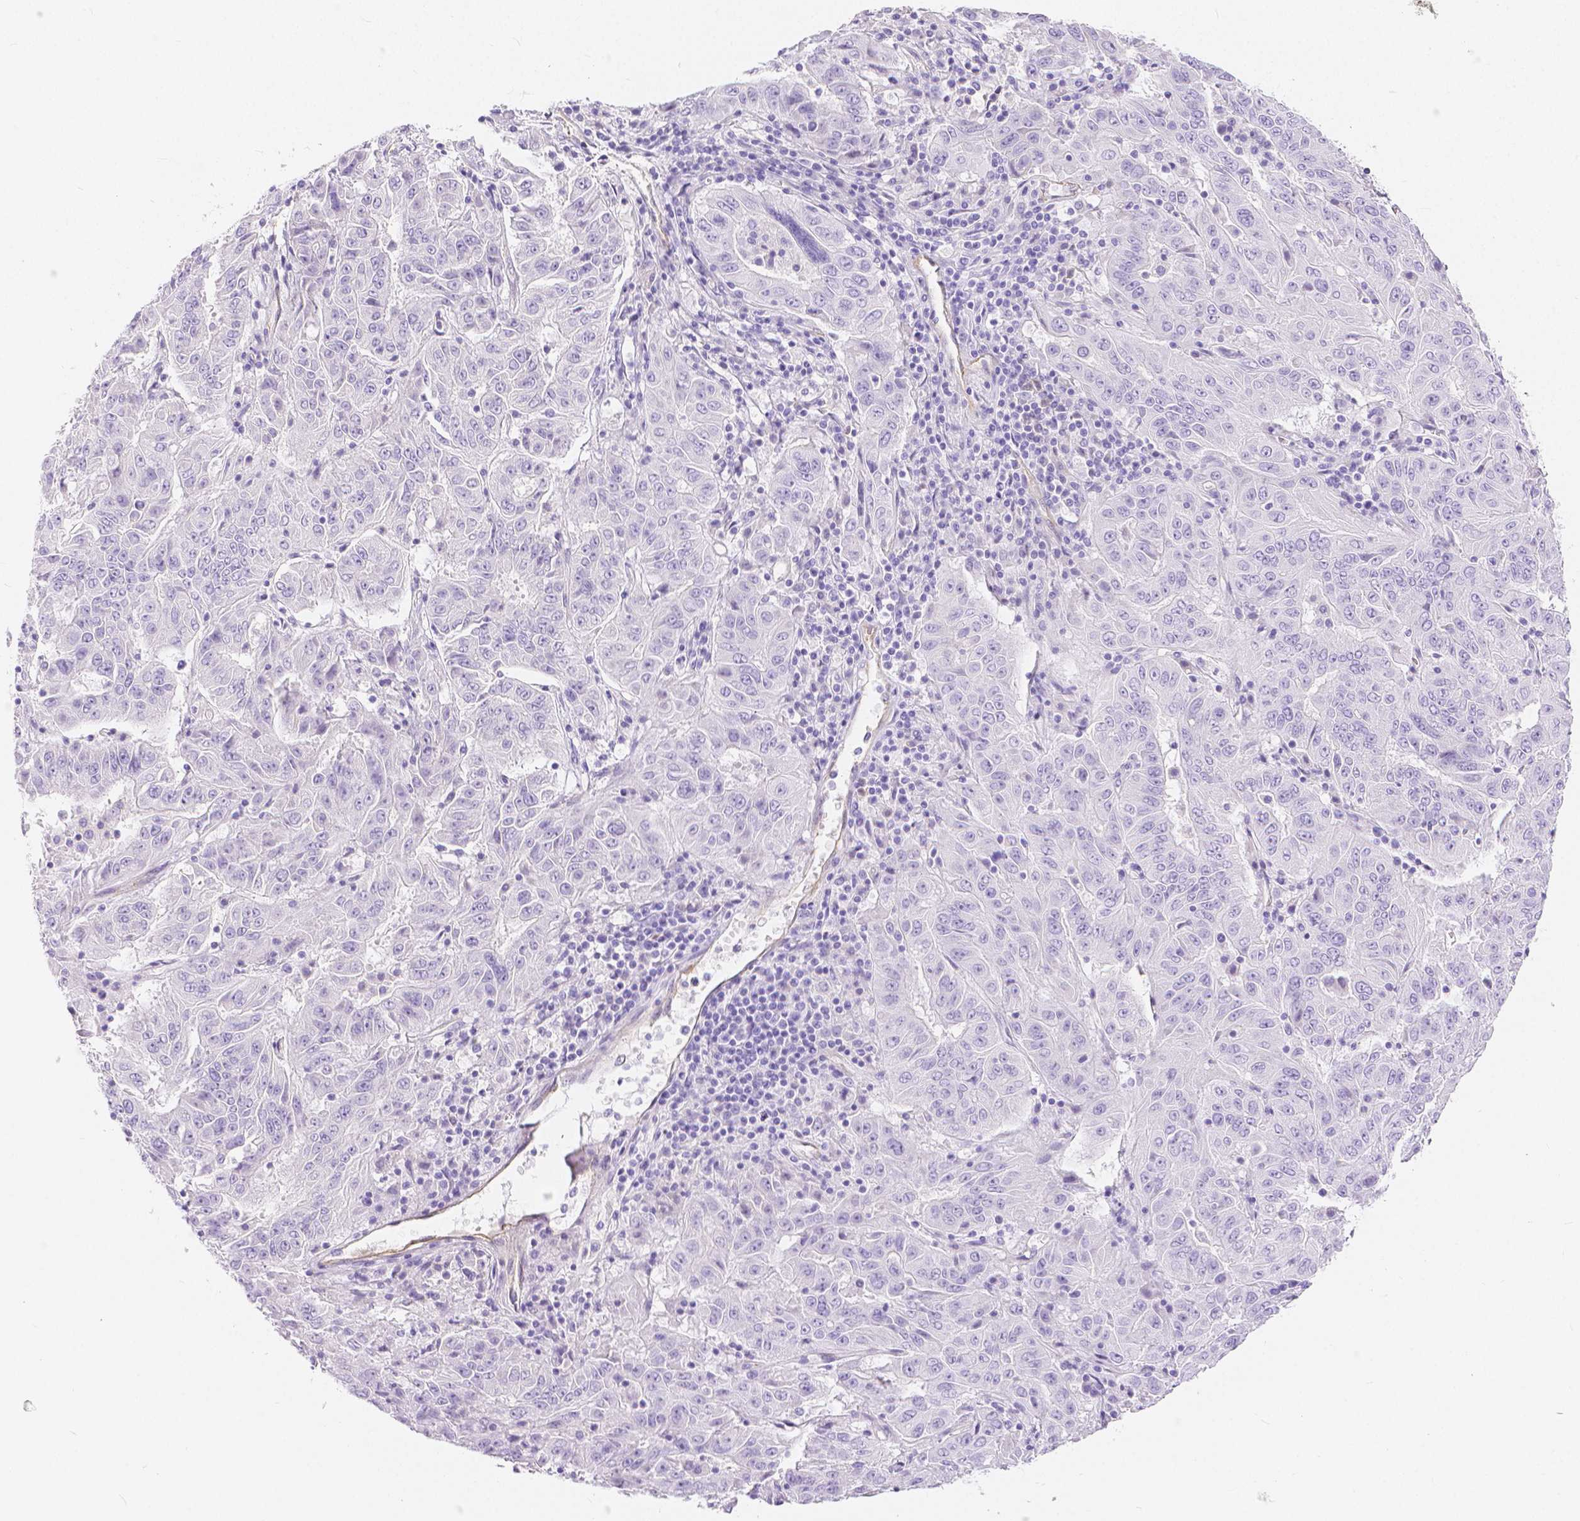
{"staining": {"intensity": "negative", "quantity": "none", "location": "none"}, "tissue": "pancreatic cancer", "cell_type": "Tumor cells", "image_type": "cancer", "snomed": [{"axis": "morphology", "description": "Adenocarcinoma, NOS"}, {"axis": "topography", "description": "Pancreas"}], "caption": "Pancreatic cancer was stained to show a protein in brown. There is no significant expression in tumor cells.", "gene": "SLC27A5", "patient": {"sex": "male", "age": 63}}